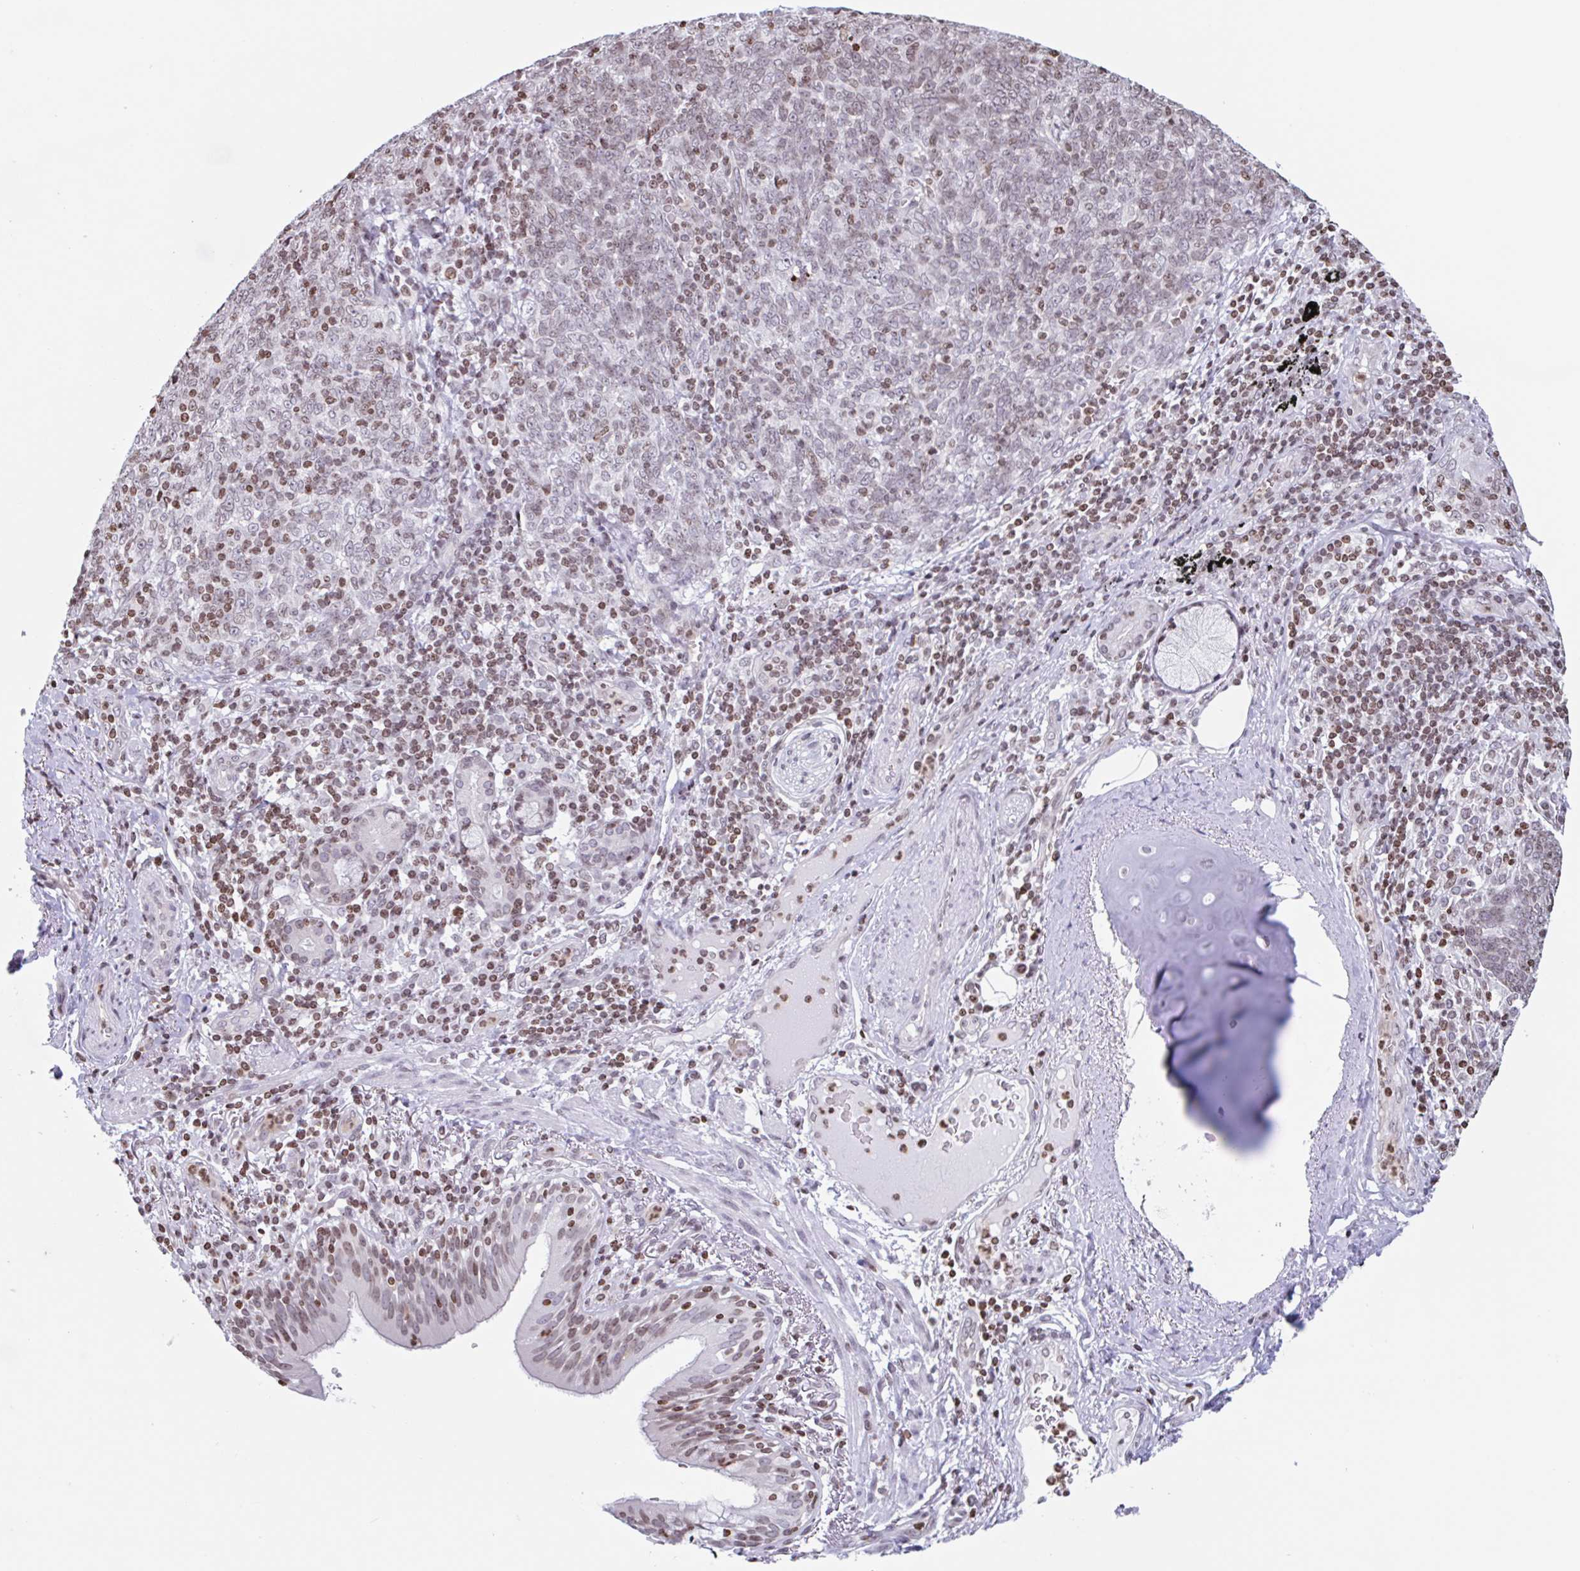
{"staining": {"intensity": "weak", "quantity": ">75%", "location": "nuclear"}, "tissue": "lung cancer", "cell_type": "Tumor cells", "image_type": "cancer", "snomed": [{"axis": "morphology", "description": "Squamous cell carcinoma, NOS"}, {"axis": "topography", "description": "Lung"}], "caption": "Protein staining by IHC reveals weak nuclear positivity in approximately >75% of tumor cells in squamous cell carcinoma (lung).", "gene": "NOL6", "patient": {"sex": "female", "age": 72}}